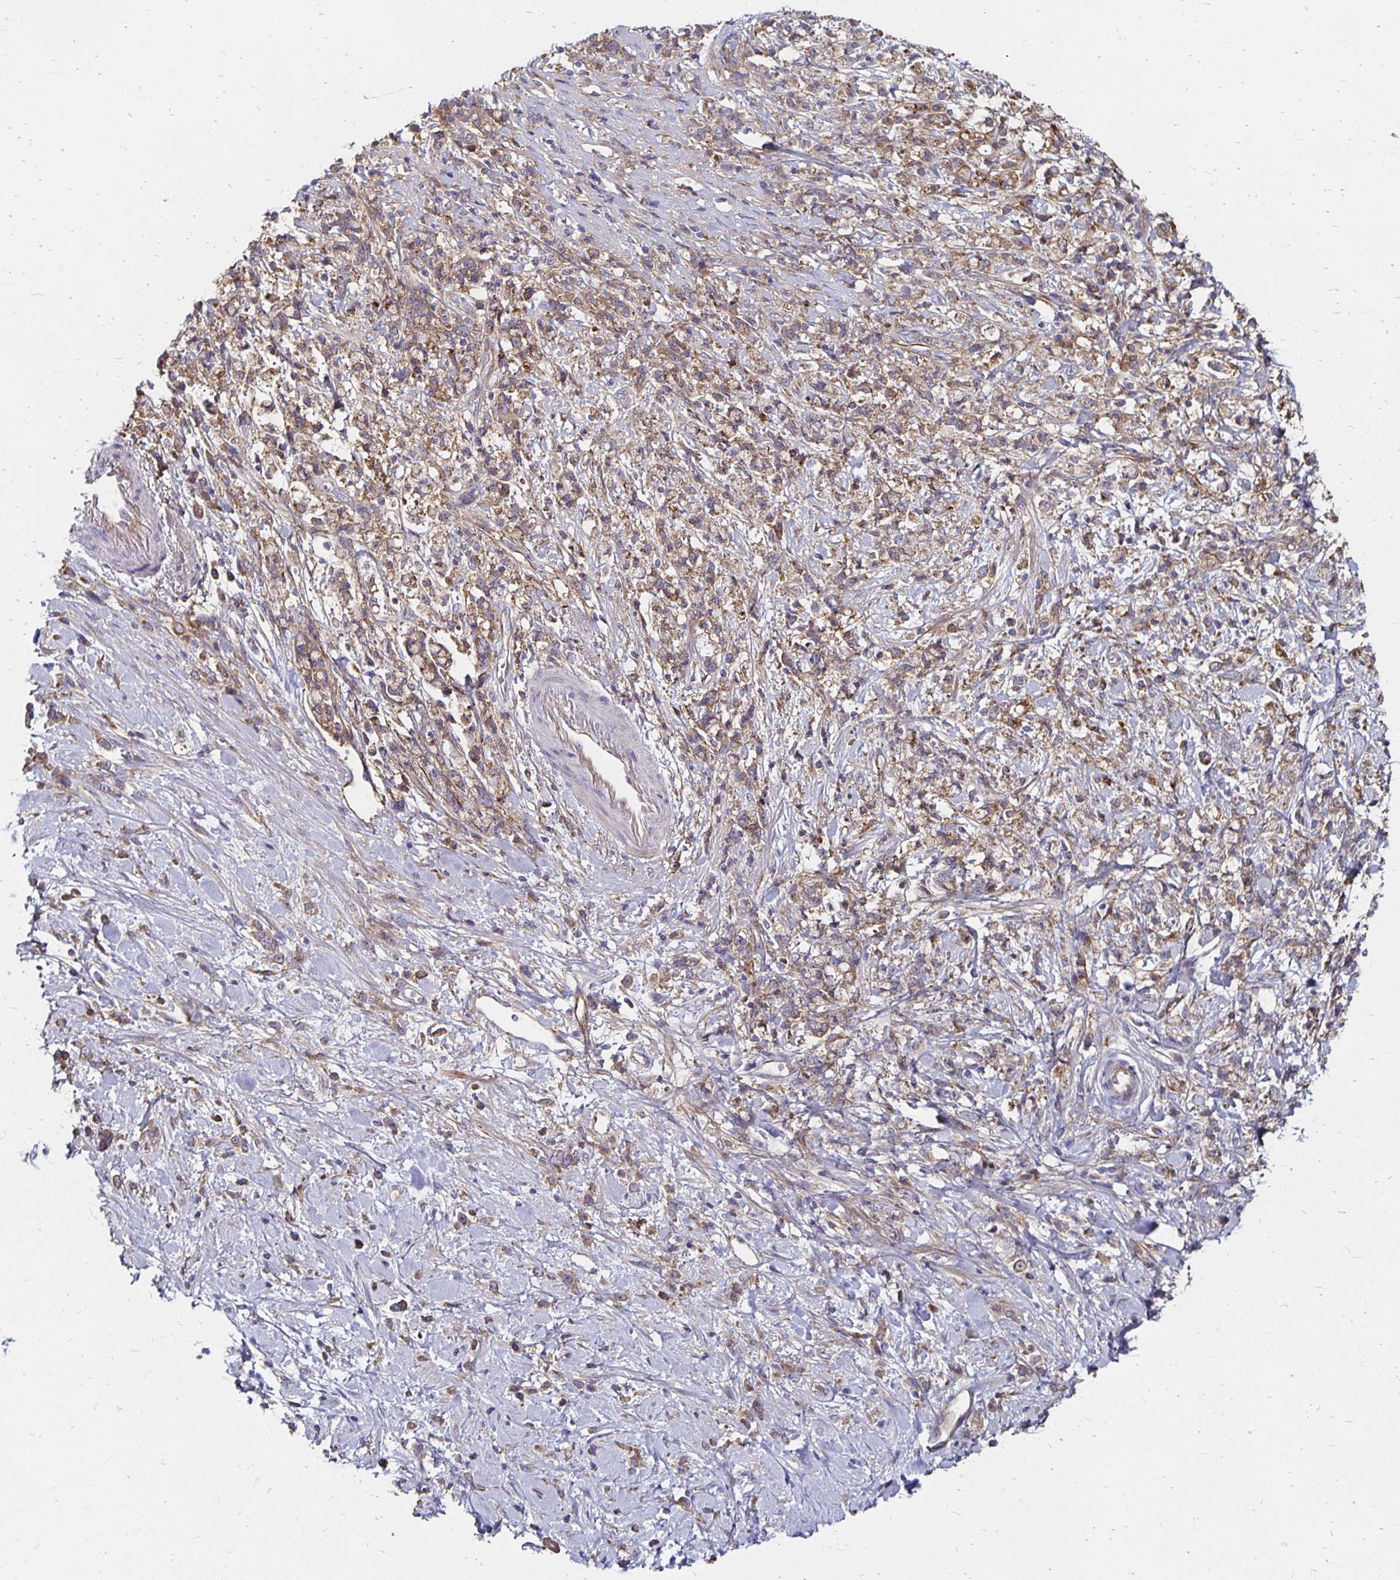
{"staining": {"intensity": "moderate", "quantity": ">75%", "location": "cytoplasmic/membranous"}, "tissue": "stomach cancer", "cell_type": "Tumor cells", "image_type": "cancer", "snomed": [{"axis": "morphology", "description": "Adenocarcinoma, NOS"}, {"axis": "topography", "description": "Stomach"}], "caption": "Protein expression analysis of stomach cancer reveals moderate cytoplasmic/membranous staining in approximately >75% of tumor cells.", "gene": "NCSTN", "patient": {"sex": "female", "age": 60}}